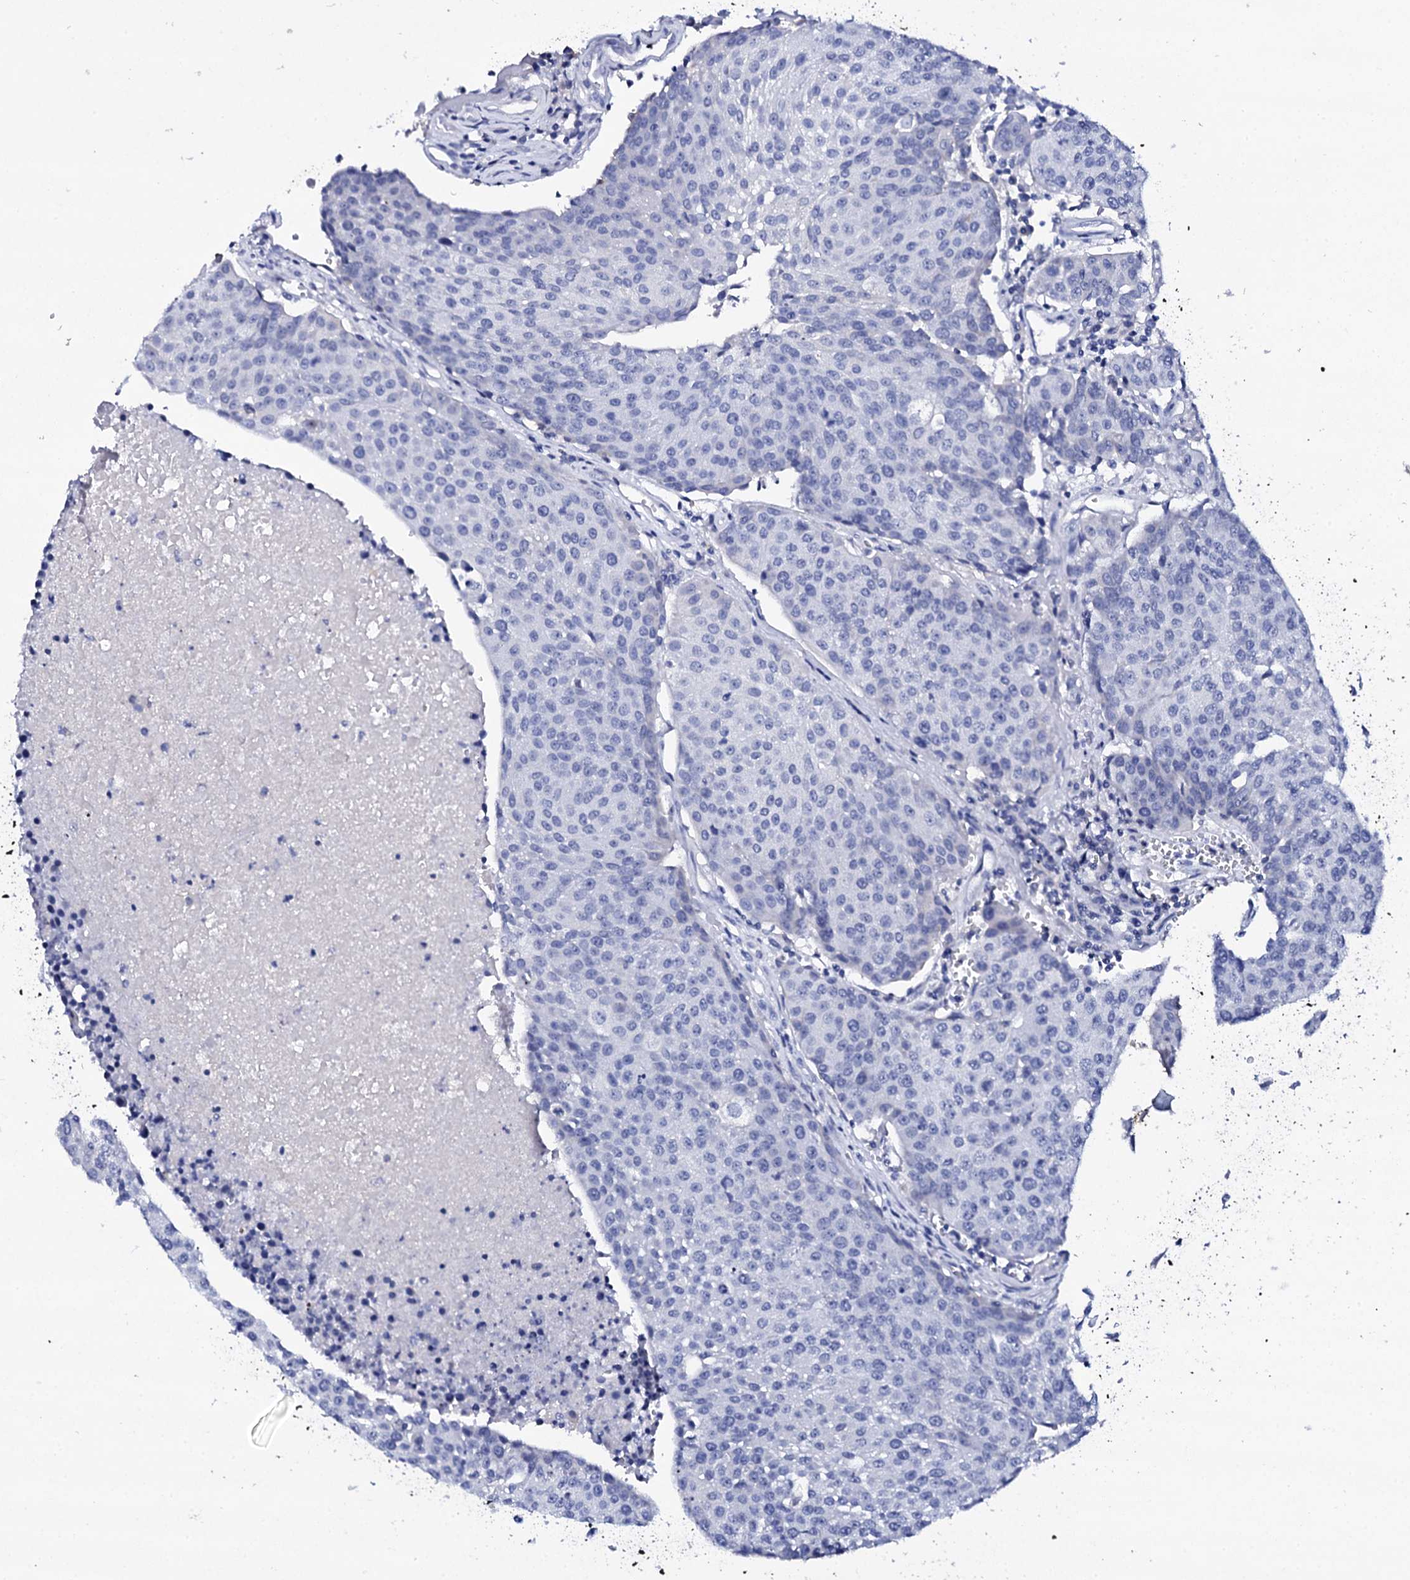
{"staining": {"intensity": "negative", "quantity": "none", "location": "none"}, "tissue": "urothelial cancer", "cell_type": "Tumor cells", "image_type": "cancer", "snomed": [{"axis": "morphology", "description": "Urothelial carcinoma, High grade"}, {"axis": "topography", "description": "Urinary bladder"}], "caption": "DAB (3,3'-diaminobenzidine) immunohistochemical staining of high-grade urothelial carcinoma displays no significant staining in tumor cells.", "gene": "FBXL16", "patient": {"sex": "female", "age": 85}}